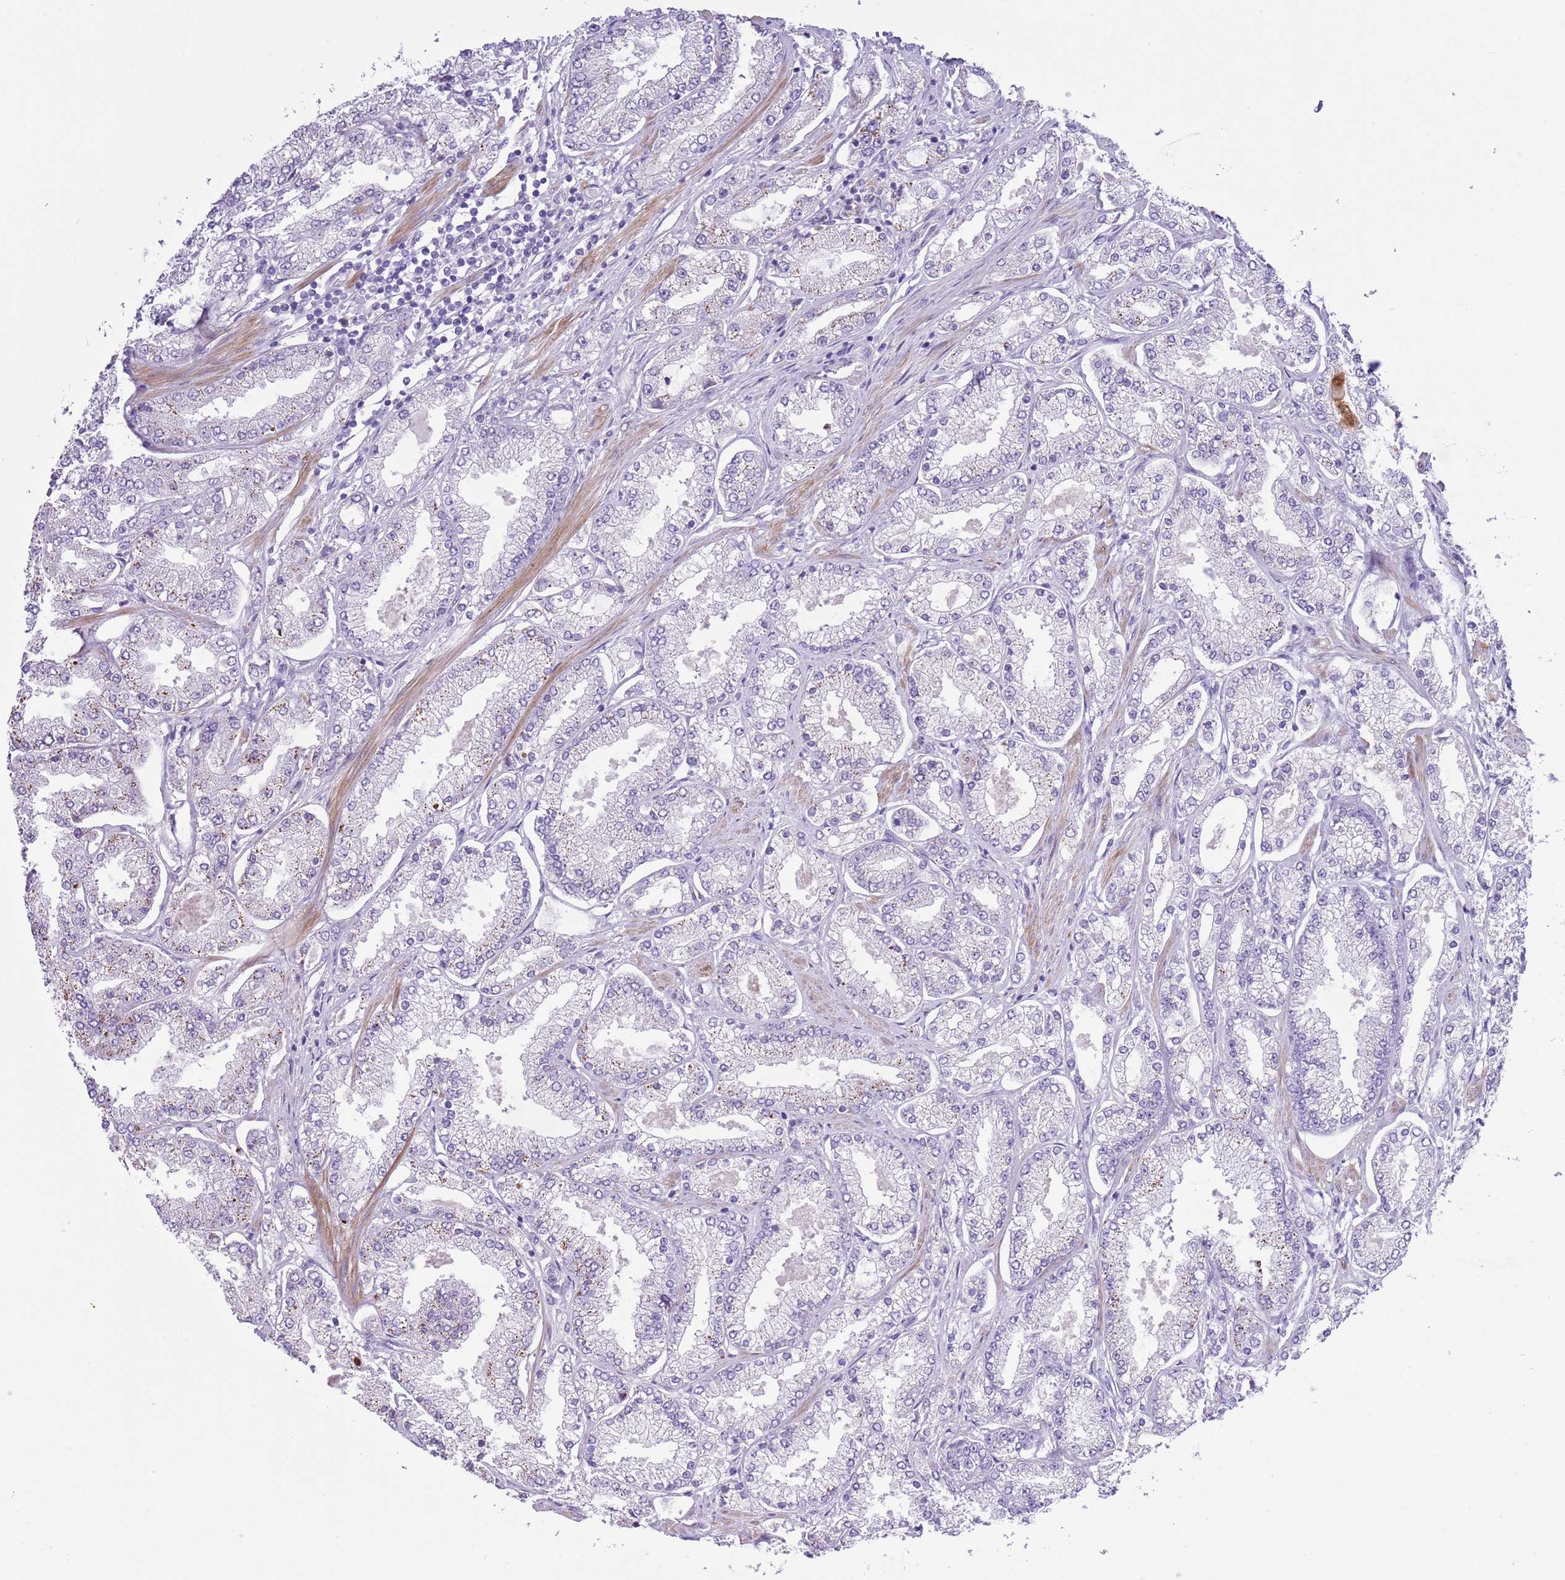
{"staining": {"intensity": "negative", "quantity": "none", "location": "none"}, "tissue": "prostate cancer", "cell_type": "Tumor cells", "image_type": "cancer", "snomed": [{"axis": "morphology", "description": "Adenocarcinoma, High grade"}, {"axis": "topography", "description": "Prostate"}], "caption": "This micrograph is of high-grade adenocarcinoma (prostate) stained with immunohistochemistry (IHC) to label a protein in brown with the nuclei are counter-stained blue. There is no staining in tumor cells.", "gene": "OR6M1", "patient": {"sex": "male", "age": 69}}